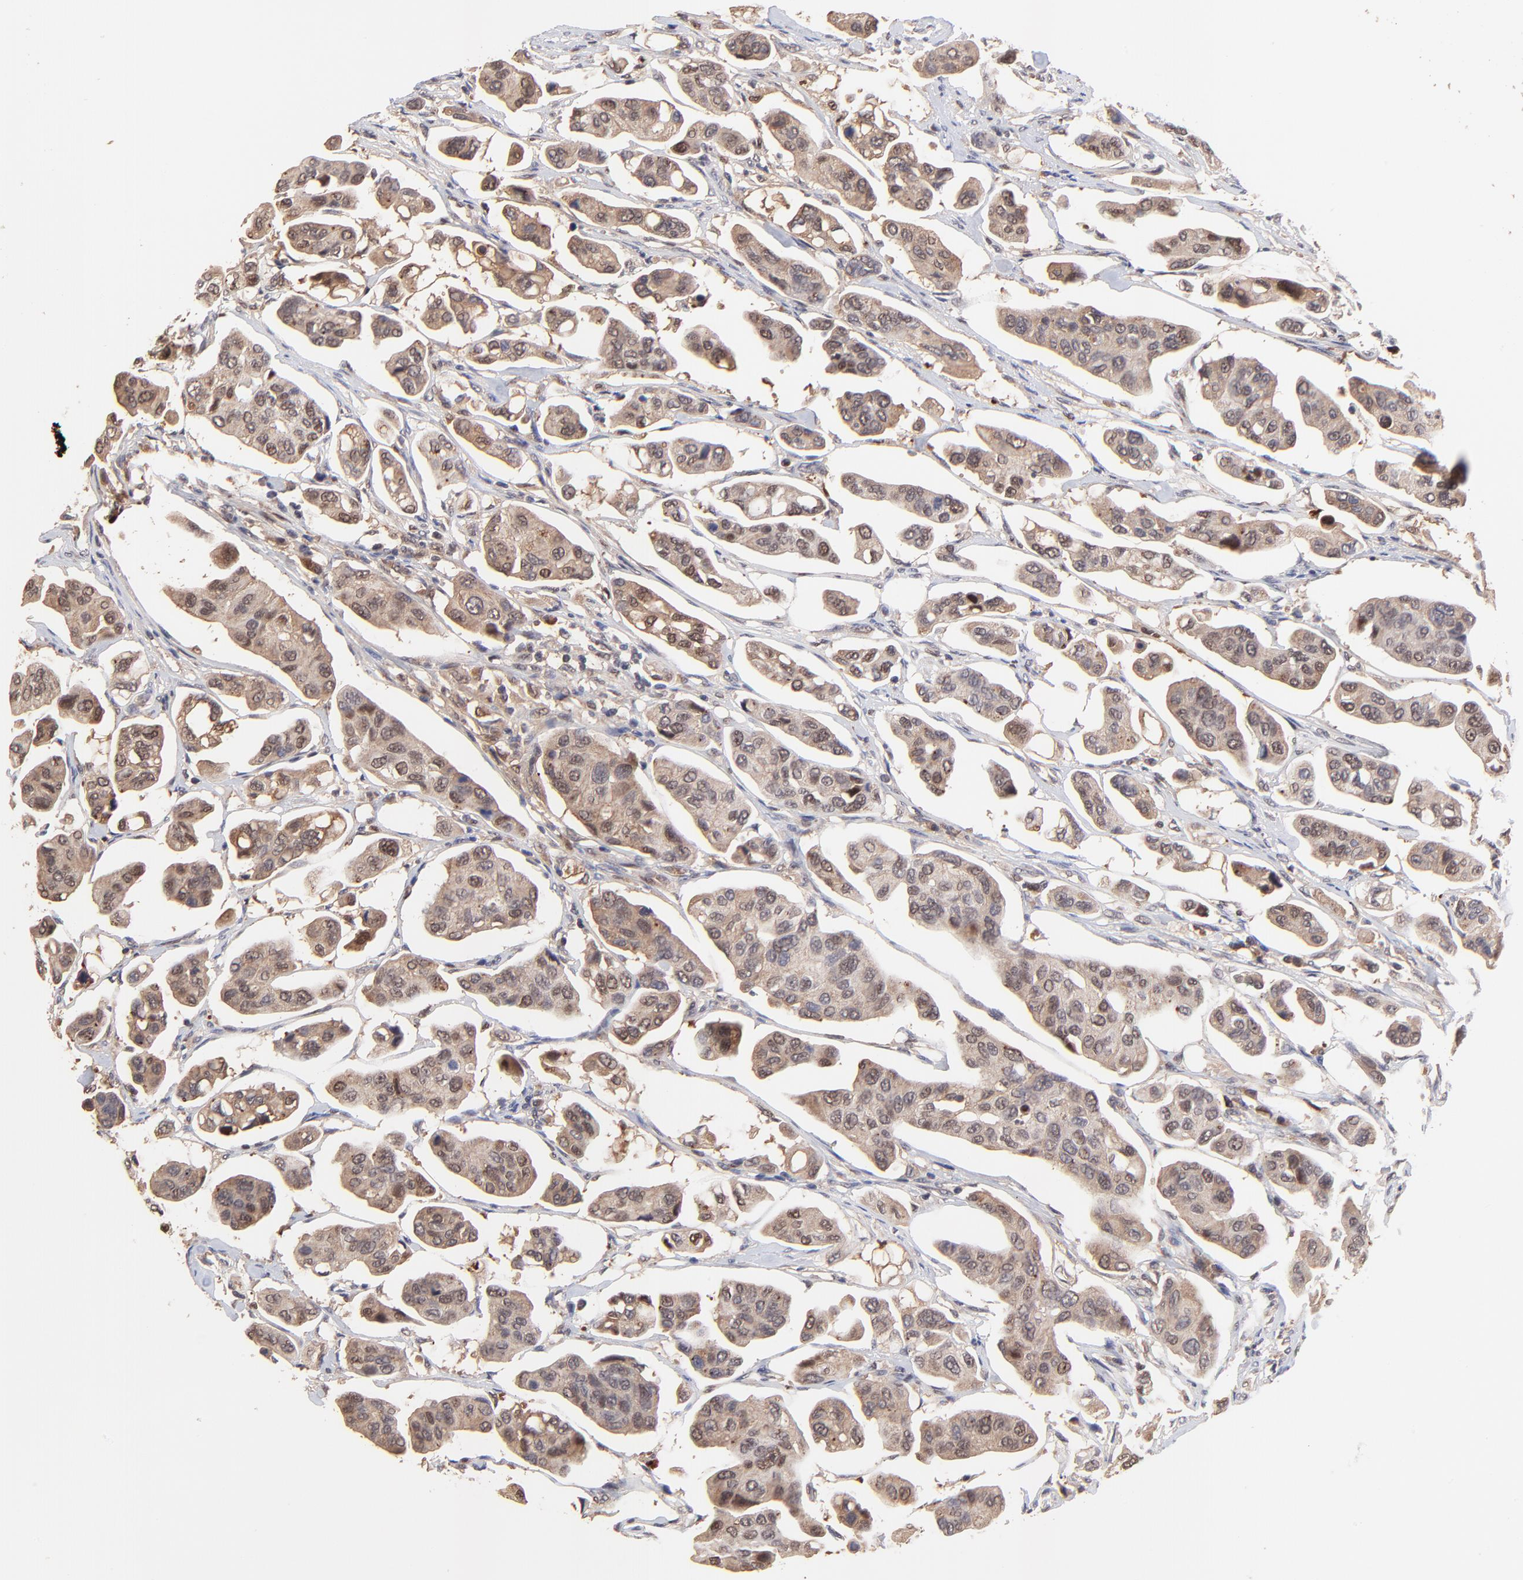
{"staining": {"intensity": "moderate", "quantity": ">75%", "location": "cytoplasmic/membranous,nuclear"}, "tissue": "urothelial cancer", "cell_type": "Tumor cells", "image_type": "cancer", "snomed": [{"axis": "morphology", "description": "Adenocarcinoma, NOS"}, {"axis": "topography", "description": "Urinary bladder"}], "caption": "Tumor cells show medium levels of moderate cytoplasmic/membranous and nuclear staining in about >75% of cells in adenocarcinoma.", "gene": "PSMA6", "patient": {"sex": "male", "age": 61}}